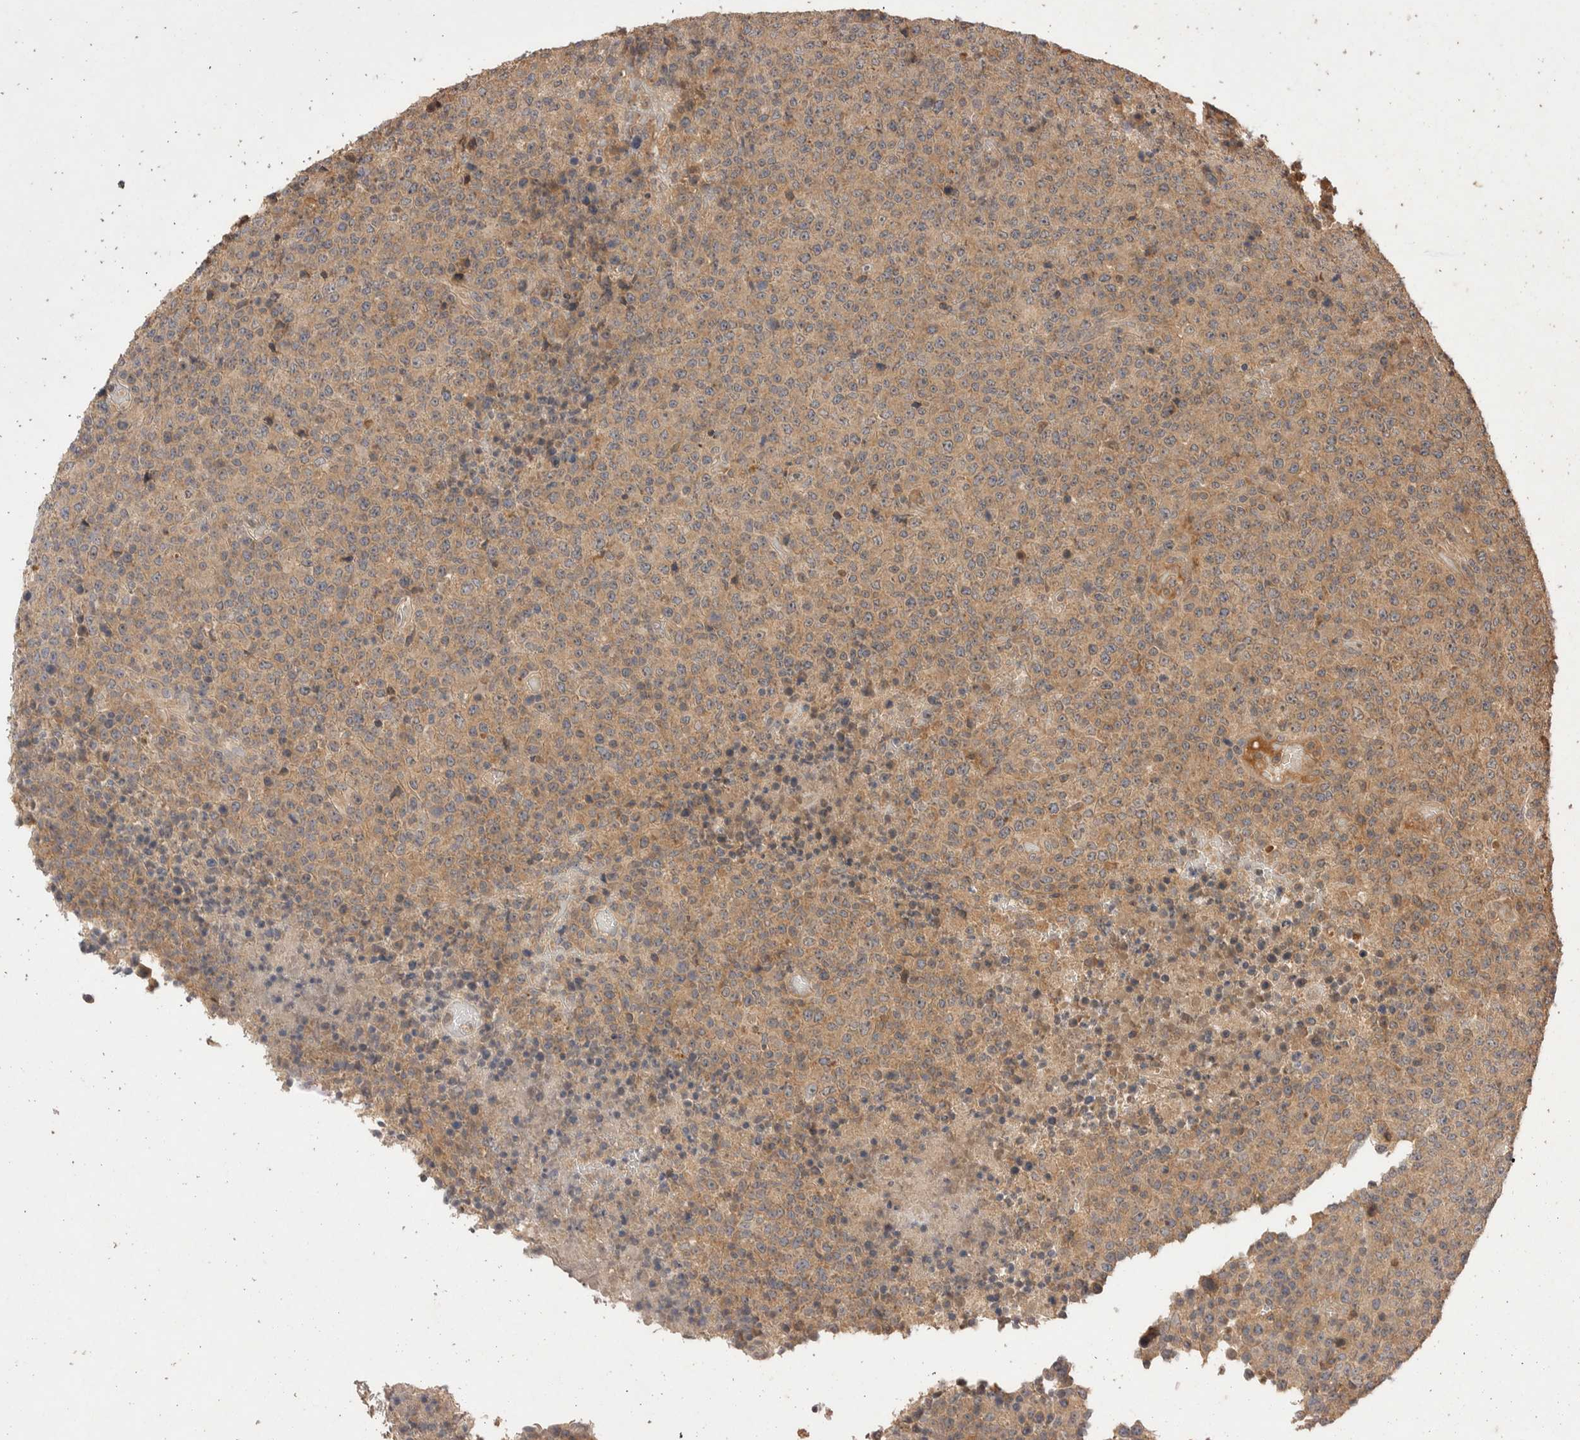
{"staining": {"intensity": "weak", "quantity": ">75%", "location": "cytoplasmic/membranous"}, "tissue": "lymphoma", "cell_type": "Tumor cells", "image_type": "cancer", "snomed": [{"axis": "morphology", "description": "Malignant lymphoma, non-Hodgkin's type, High grade"}, {"axis": "topography", "description": "Lymph node"}], "caption": "Immunohistochemistry (IHC) of malignant lymphoma, non-Hodgkin's type (high-grade) exhibits low levels of weak cytoplasmic/membranous expression in approximately >75% of tumor cells. The staining was performed using DAB (3,3'-diaminobenzidine) to visualize the protein expression in brown, while the nuclei were stained in blue with hematoxylin (Magnification: 20x).", "gene": "NSMAF", "patient": {"sex": "male", "age": 13}}